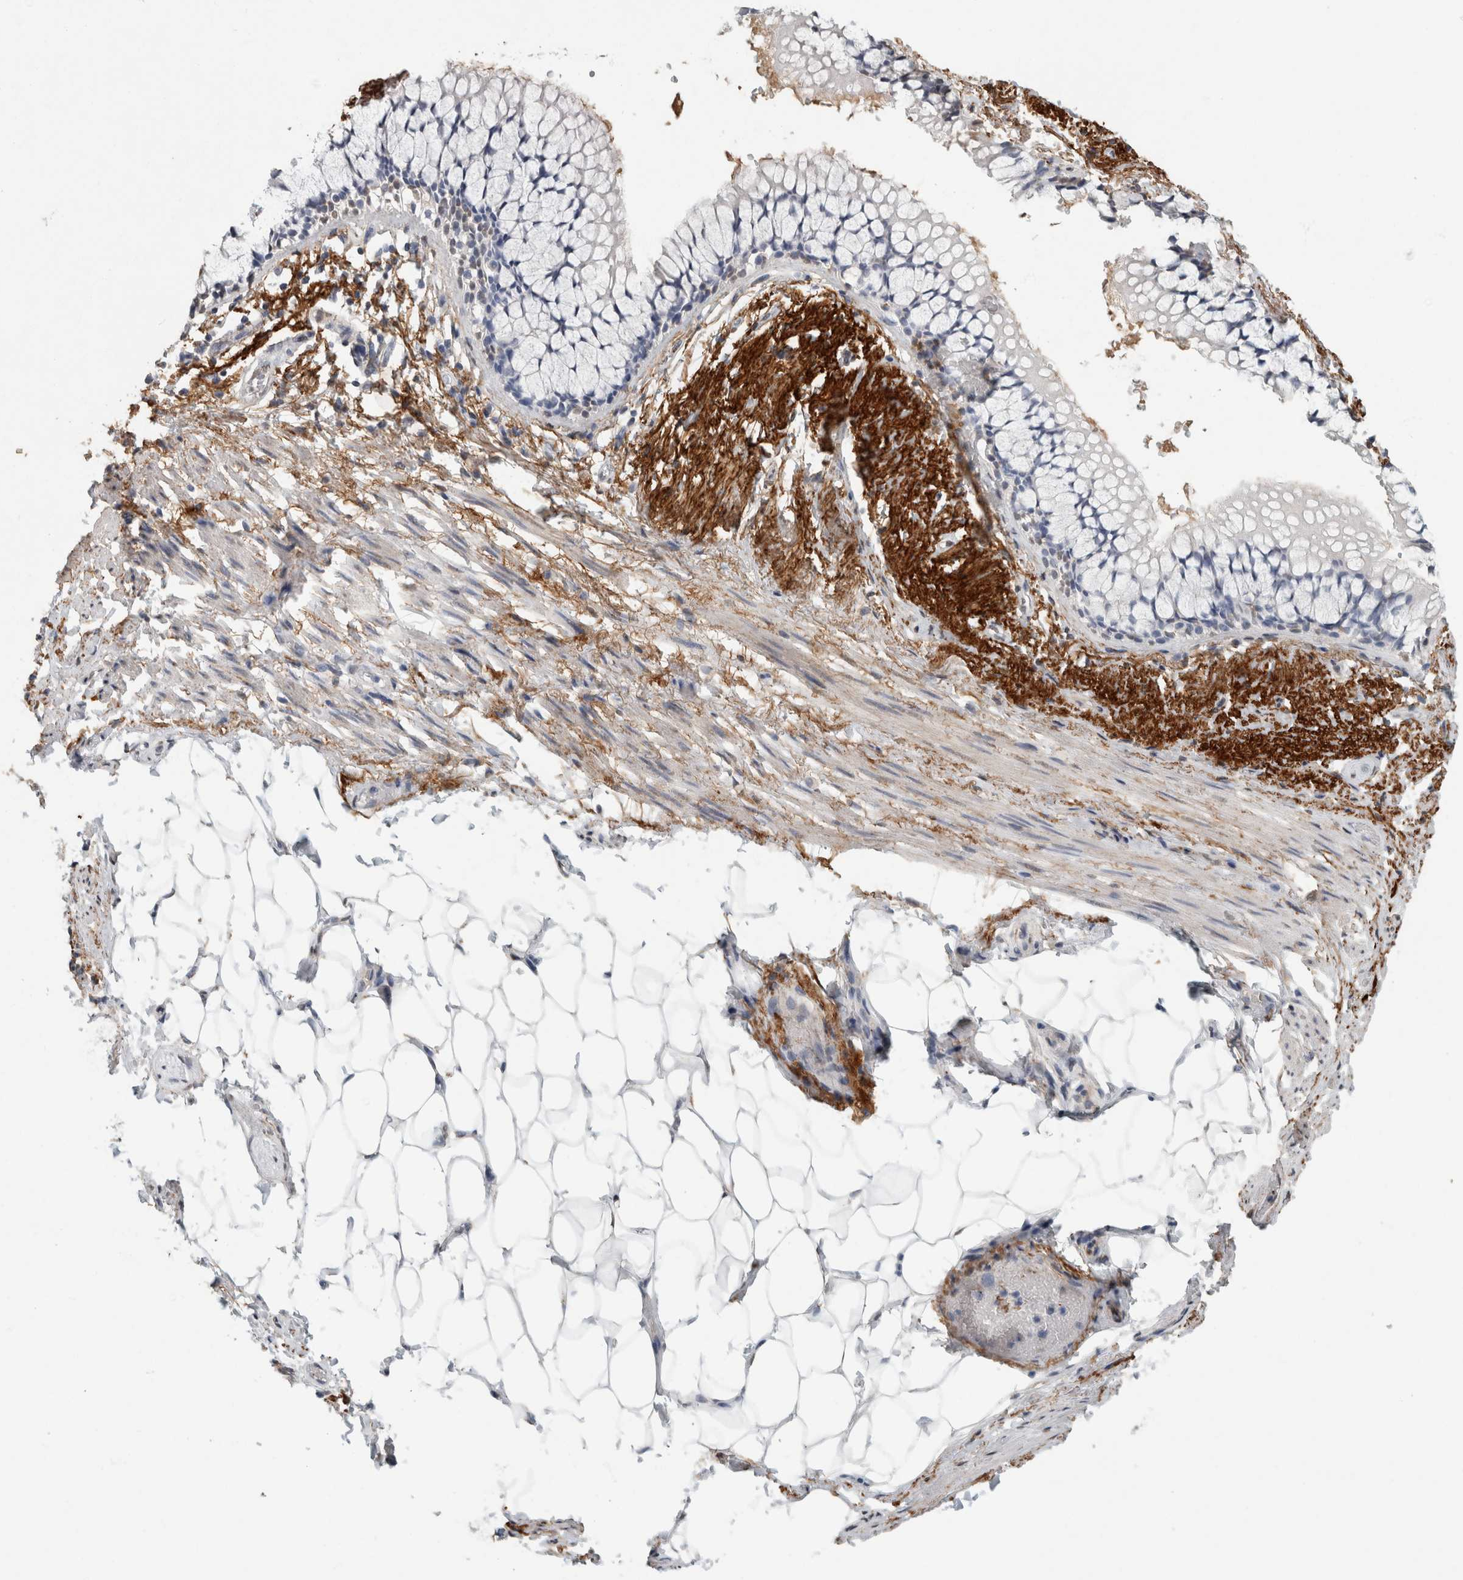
{"staining": {"intensity": "moderate", "quantity": "25%-75%", "location": "cytoplasmic/membranous,nuclear"}, "tissue": "adipose tissue", "cell_type": "Adipocytes", "image_type": "normal", "snomed": [{"axis": "morphology", "description": "Normal tissue, NOS"}, {"axis": "topography", "description": "Cartilage tissue"}, {"axis": "topography", "description": "Bronchus"}], "caption": "Benign adipose tissue displays moderate cytoplasmic/membranous,nuclear staining in about 25%-75% of adipocytes, visualized by immunohistochemistry. (IHC, brightfield microscopy, high magnification).", "gene": "LTBP1", "patient": {"sex": "female", "age": 73}}